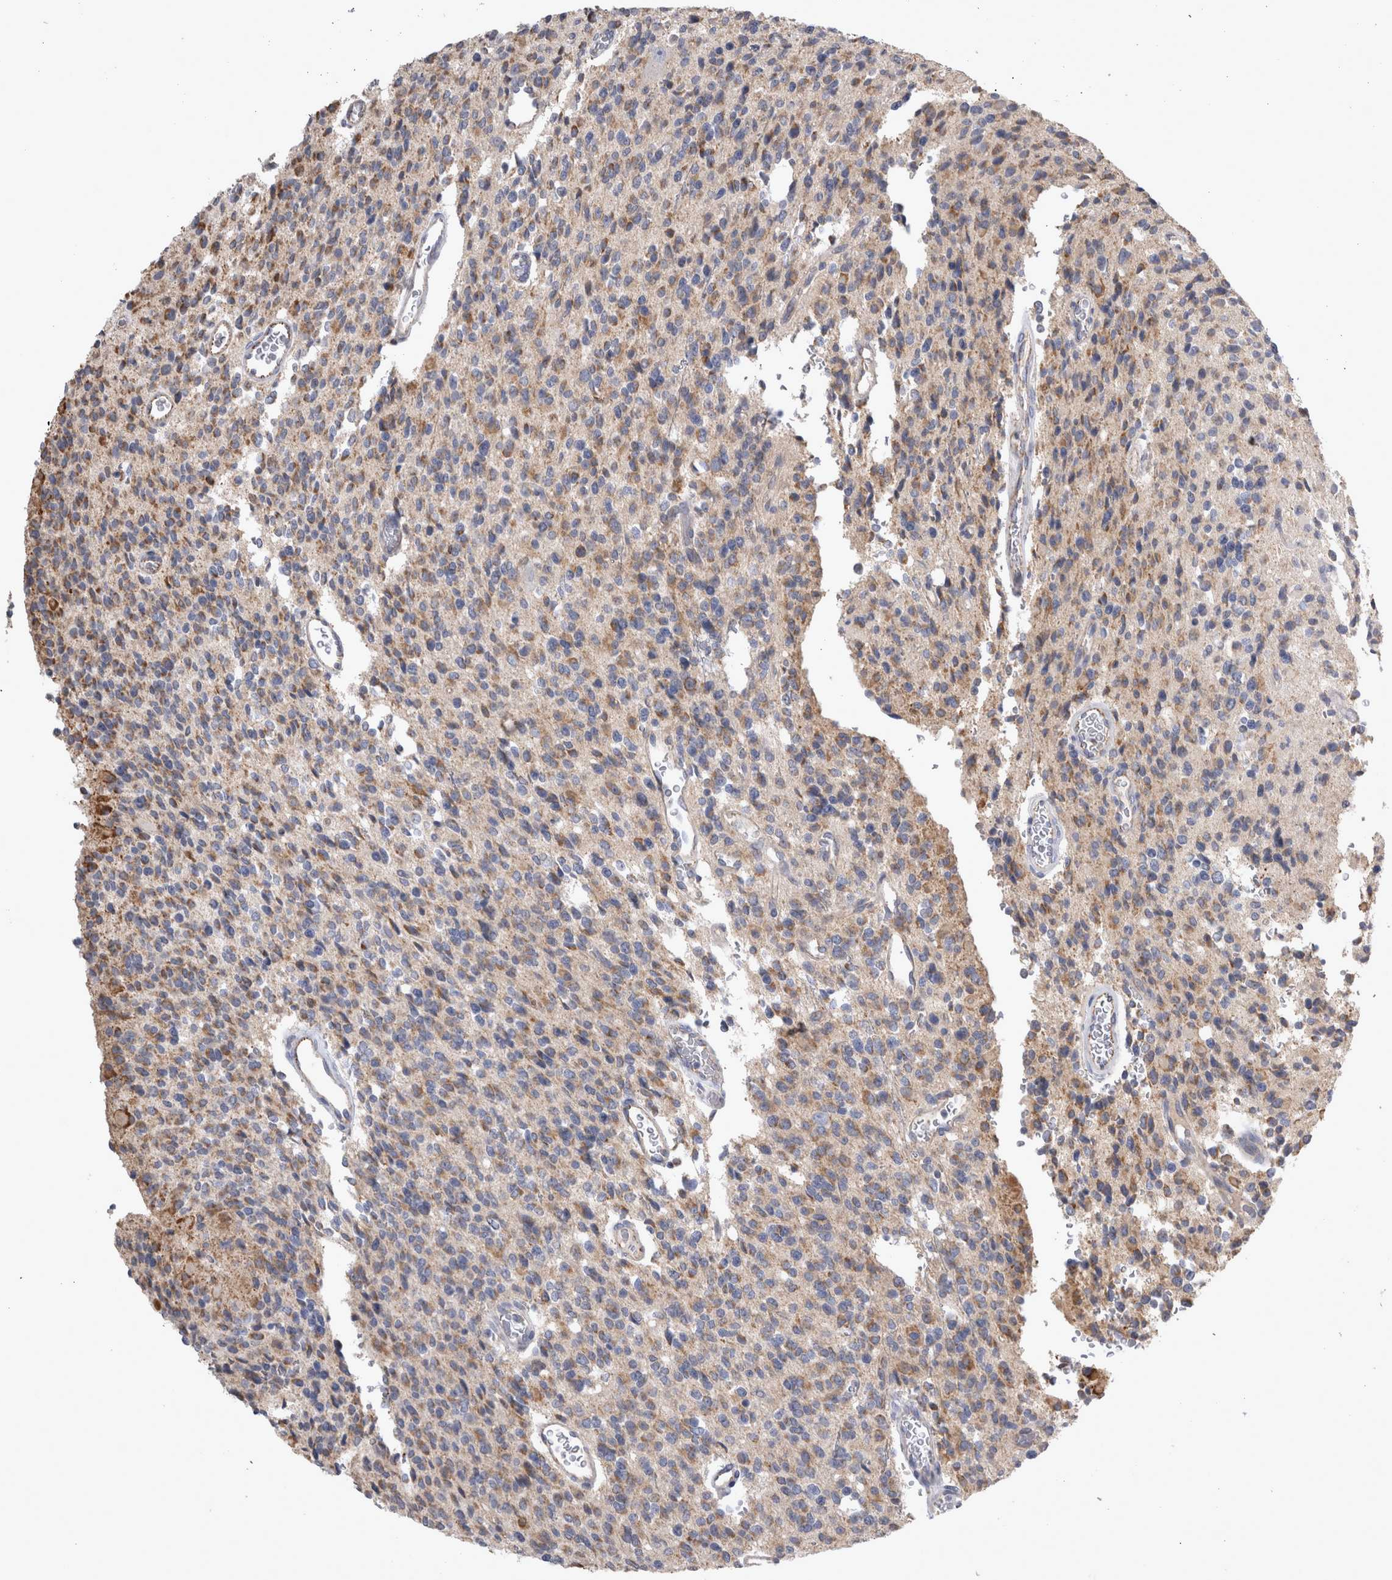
{"staining": {"intensity": "weak", "quantity": "25%-75%", "location": "cytoplasmic/membranous"}, "tissue": "glioma", "cell_type": "Tumor cells", "image_type": "cancer", "snomed": [{"axis": "morphology", "description": "Glioma, malignant, High grade"}, {"axis": "topography", "description": "Brain"}], "caption": "Immunohistochemical staining of human glioma shows low levels of weak cytoplasmic/membranous protein staining in approximately 25%-75% of tumor cells.", "gene": "TCAP", "patient": {"sex": "male", "age": 34}}